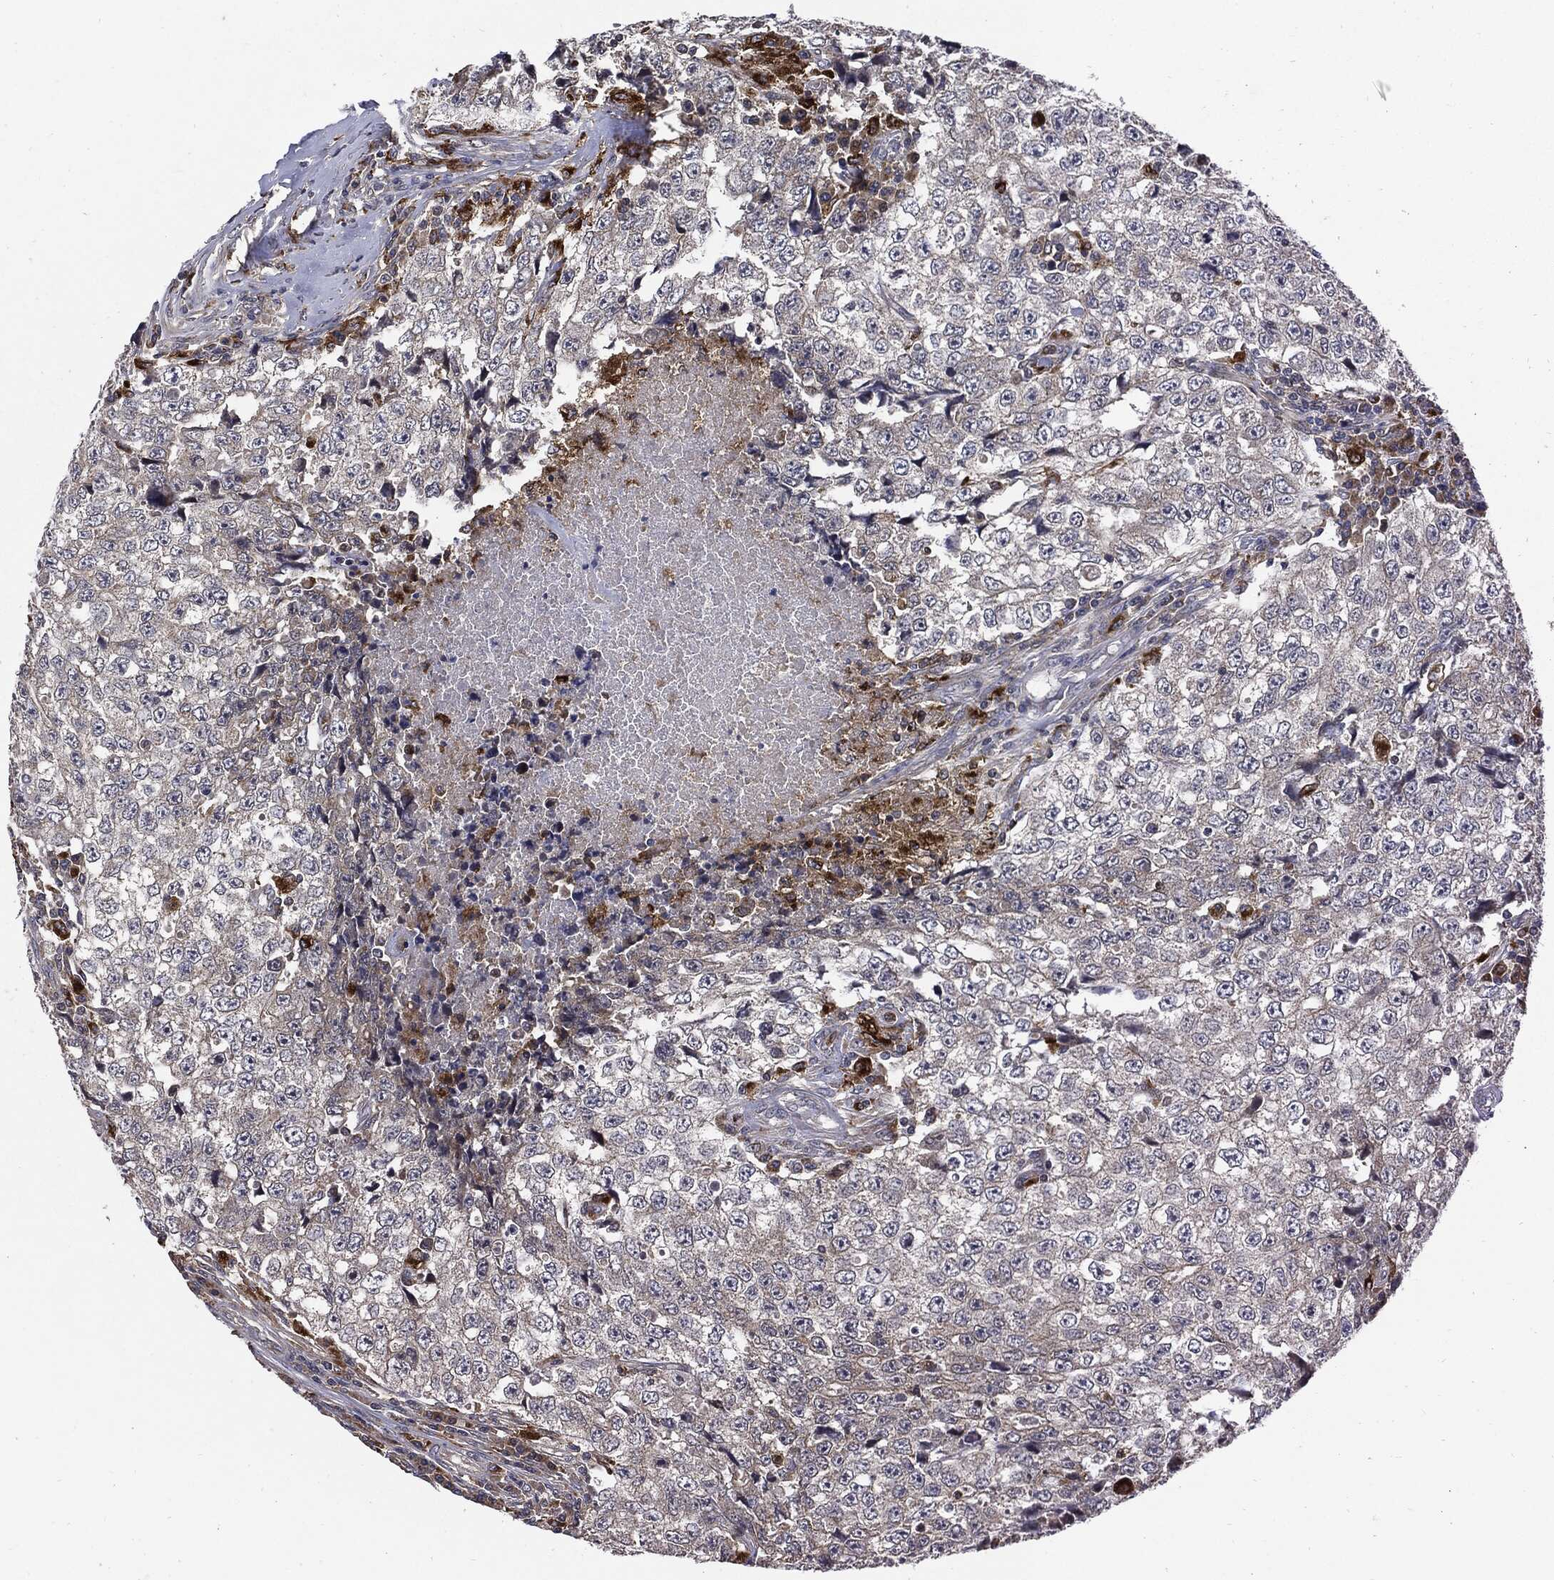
{"staining": {"intensity": "negative", "quantity": "none", "location": "none"}, "tissue": "testis cancer", "cell_type": "Tumor cells", "image_type": "cancer", "snomed": [{"axis": "morphology", "description": "Necrosis, NOS"}, {"axis": "morphology", "description": "Carcinoma, Embryonal, NOS"}, {"axis": "topography", "description": "Testis"}], "caption": "This is an immunohistochemistry image of human testis embryonal carcinoma. There is no staining in tumor cells.", "gene": "SLC31A2", "patient": {"sex": "male", "age": 19}}